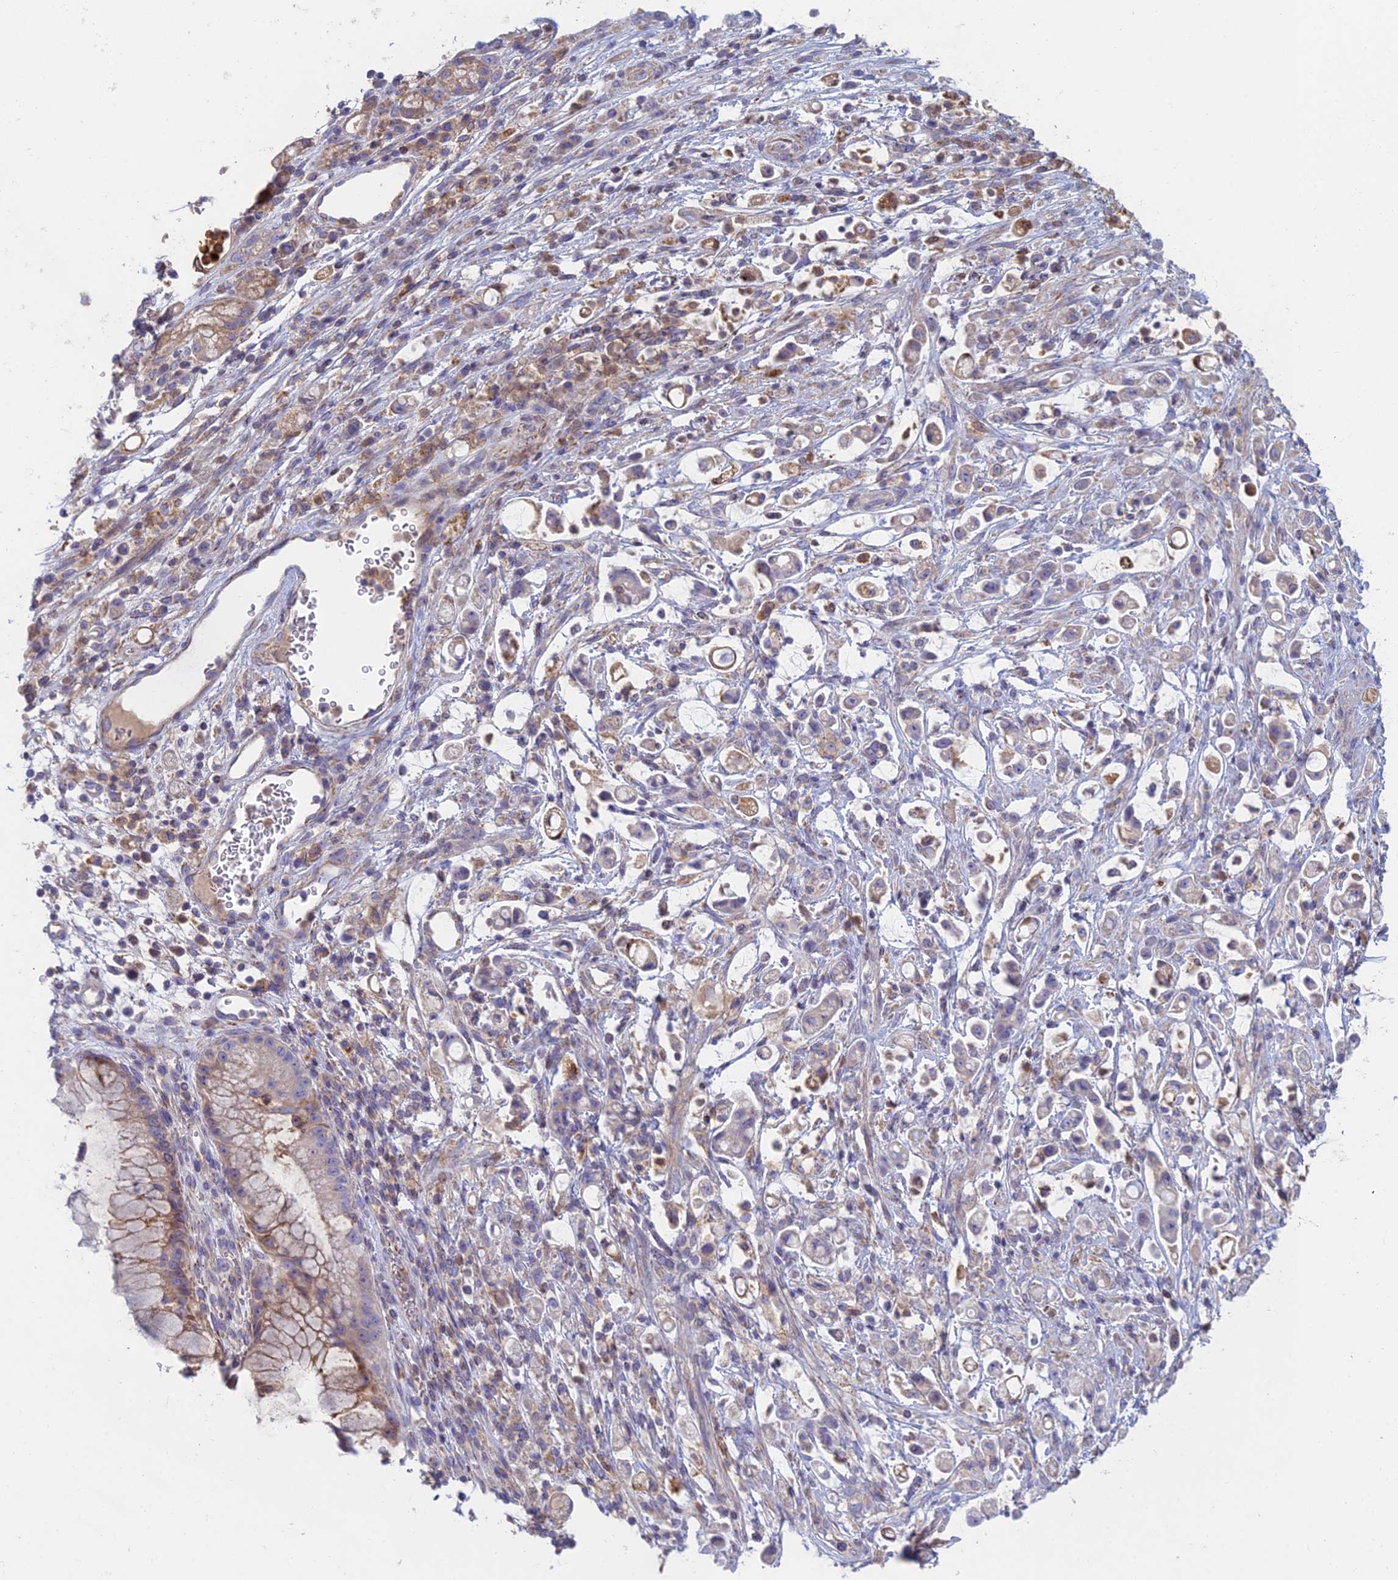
{"staining": {"intensity": "weak", "quantity": "25%-75%", "location": "cytoplasmic/membranous"}, "tissue": "stomach cancer", "cell_type": "Tumor cells", "image_type": "cancer", "snomed": [{"axis": "morphology", "description": "Adenocarcinoma, NOS"}, {"axis": "topography", "description": "Stomach"}], "caption": "Immunohistochemical staining of human stomach cancer displays weak cytoplasmic/membranous protein expression in approximately 25%-75% of tumor cells.", "gene": "IFTAP", "patient": {"sex": "female", "age": 60}}